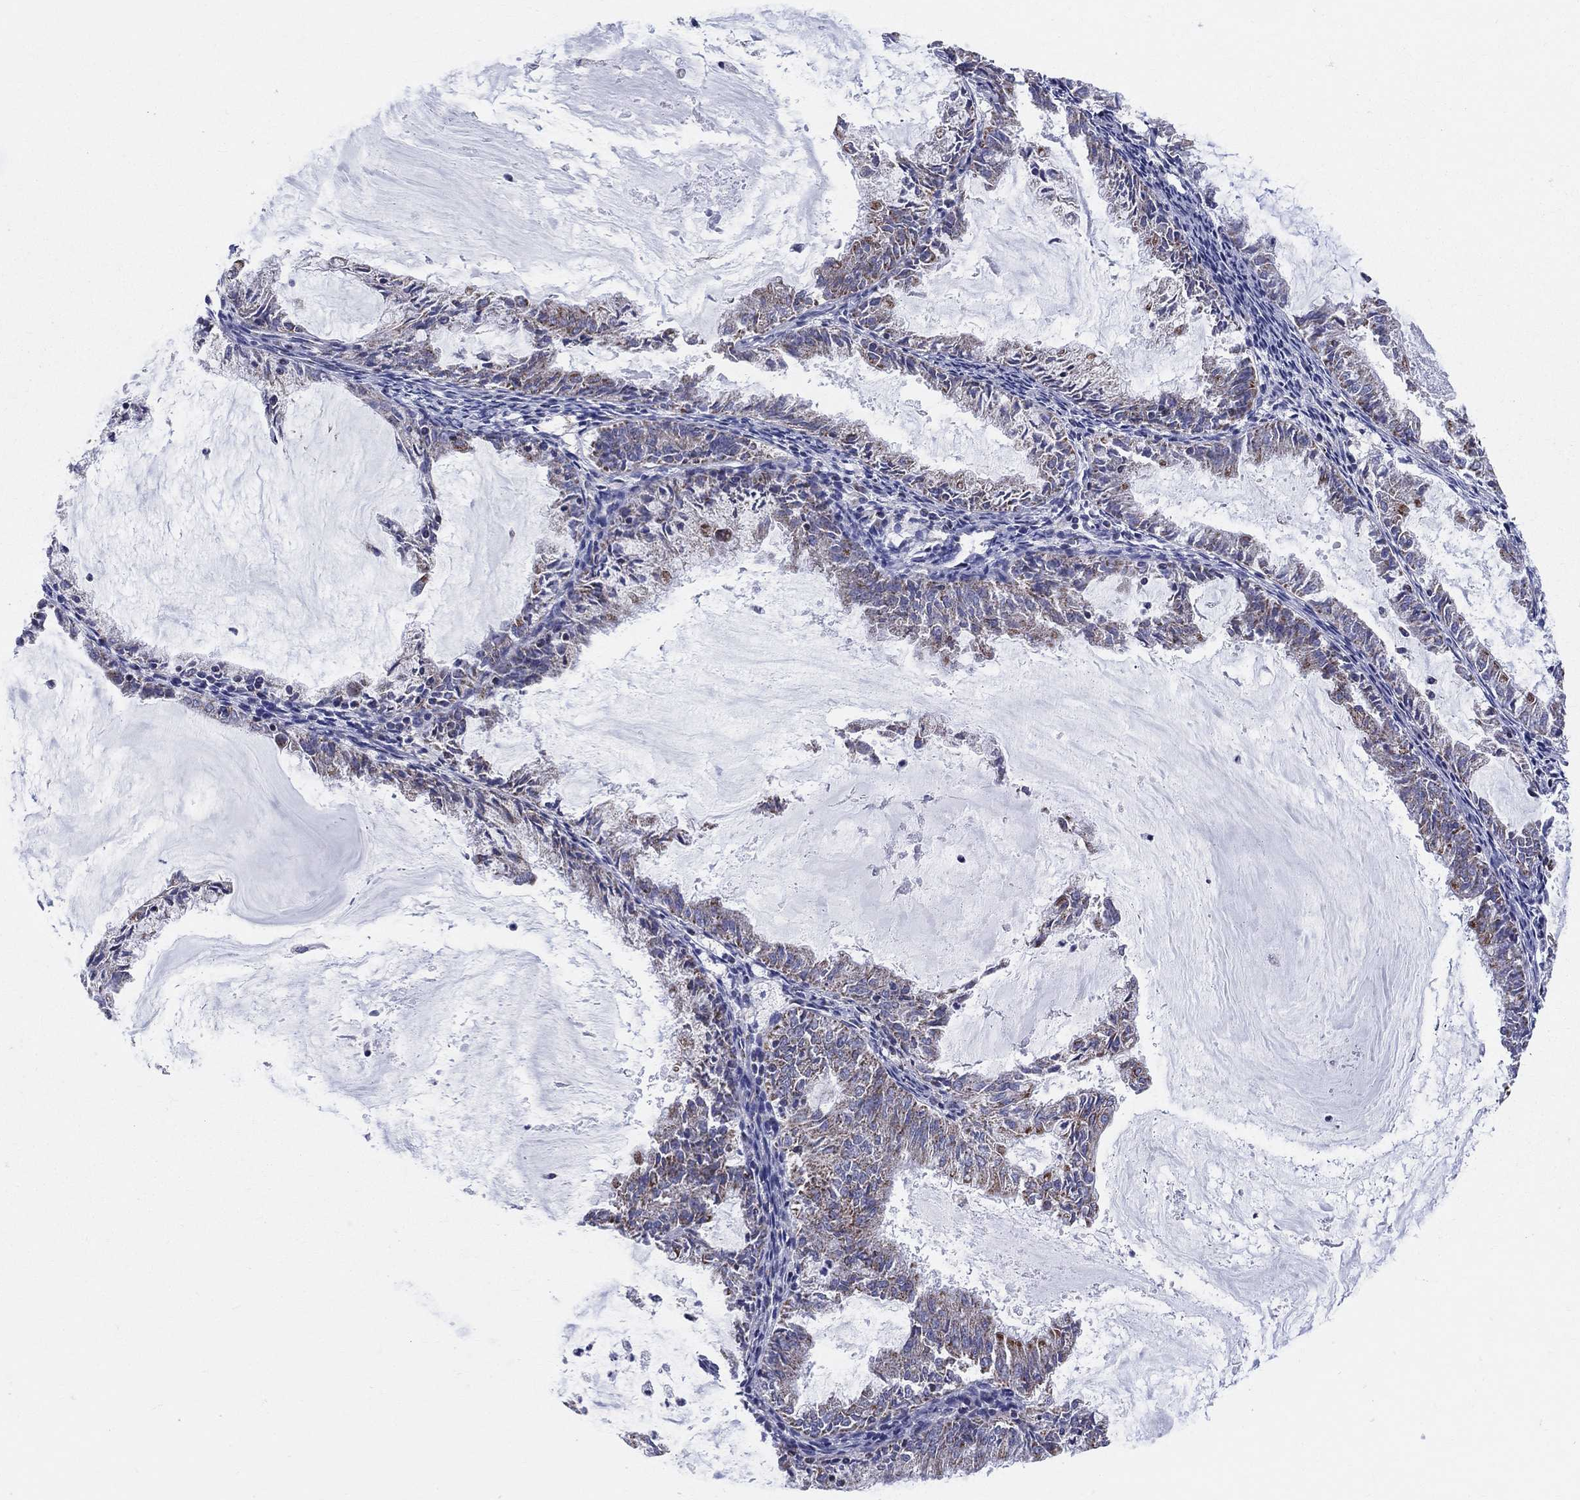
{"staining": {"intensity": "strong", "quantity": "<25%", "location": "cytoplasmic/membranous"}, "tissue": "endometrial cancer", "cell_type": "Tumor cells", "image_type": "cancer", "snomed": [{"axis": "morphology", "description": "Adenocarcinoma, NOS"}, {"axis": "topography", "description": "Endometrium"}], "caption": "Protein analysis of adenocarcinoma (endometrial) tissue displays strong cytoplasmic/membranous staining in about <25% of tumor cells. (Stains: DAB in brown, nuclei in blue, Microscopy: brightfield microscopy at high magnification).", "gene": "KISS1R", "patient": {"sex": "female", "age": 57}}